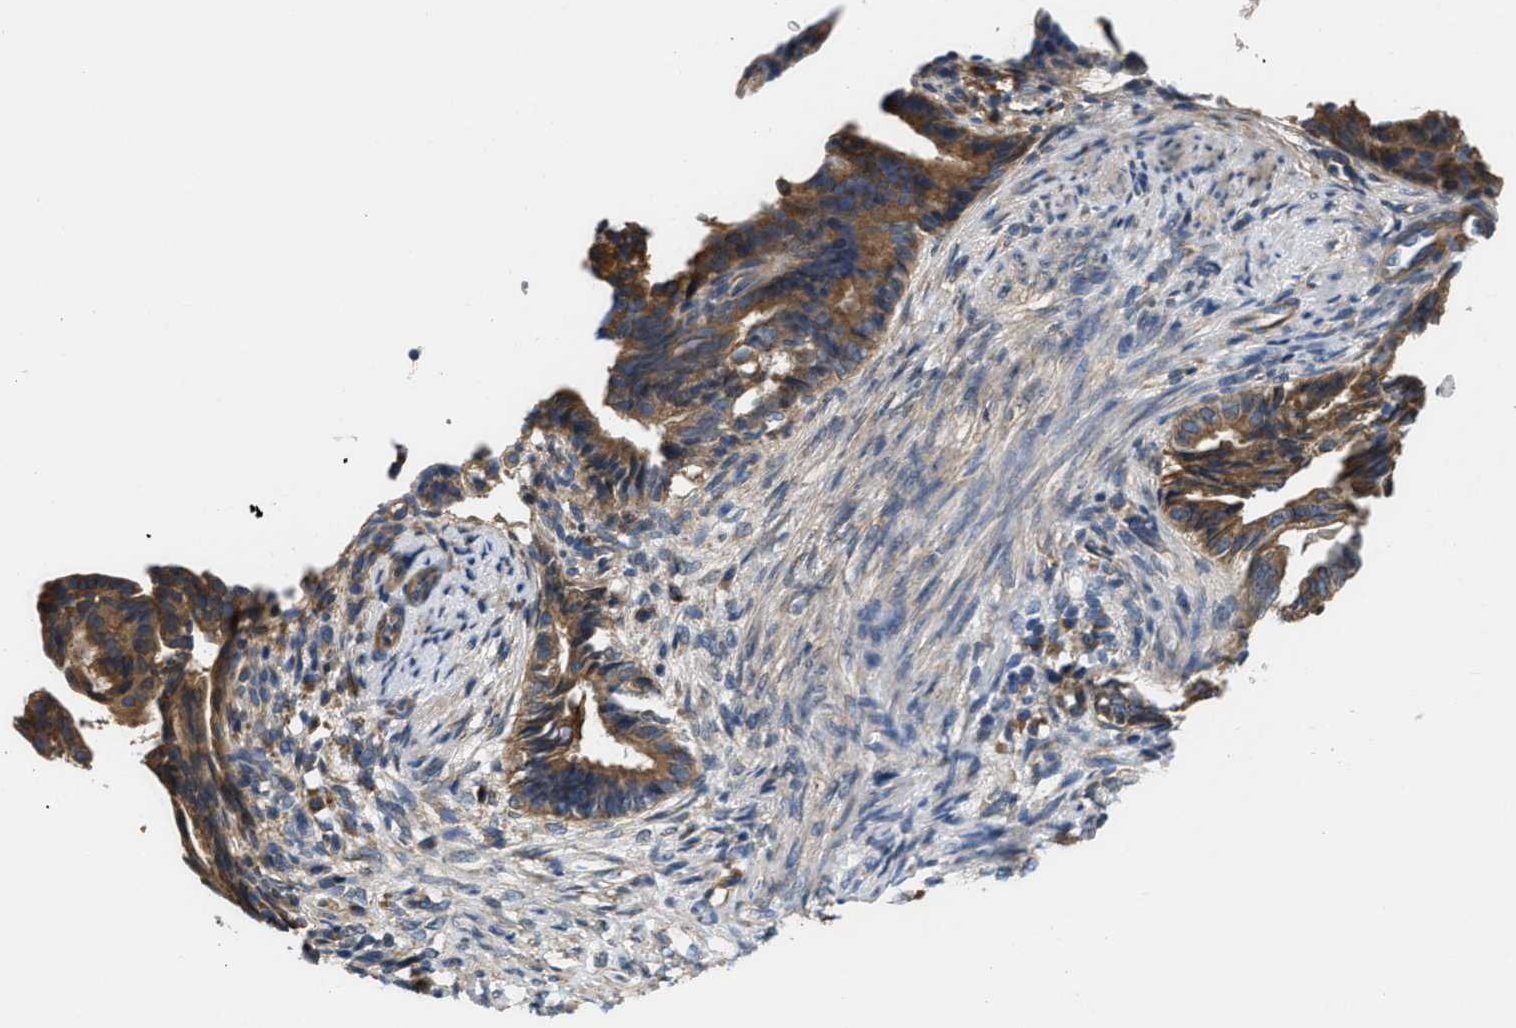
{"staining": {"intensity": "moderate", "quantity": ">75%", "location": "cytoplasmic/membranous"}, "tissue": "endometrial cancer", "cell_type": "Tumor cells", "image_type": "cancer", "snomed": [{"axis": "morphology", "description": "Adenocarcinoma, NOS"}, {"axis": "topography", "description": "Endometrium"}], "caption": "Immunohistochemical staining of endometrial cancer (adenocarcinoma) reveals medium levels of moderate cytoplasmic/membranous expression in approximately >75% of tumor cells. (DAB (3,3'-diaminobenzidine) IHC, brown staining for protein, blue staining for nuclei).", "gene": "CEP128", "patient": {"sex": "female", "age": 58}}